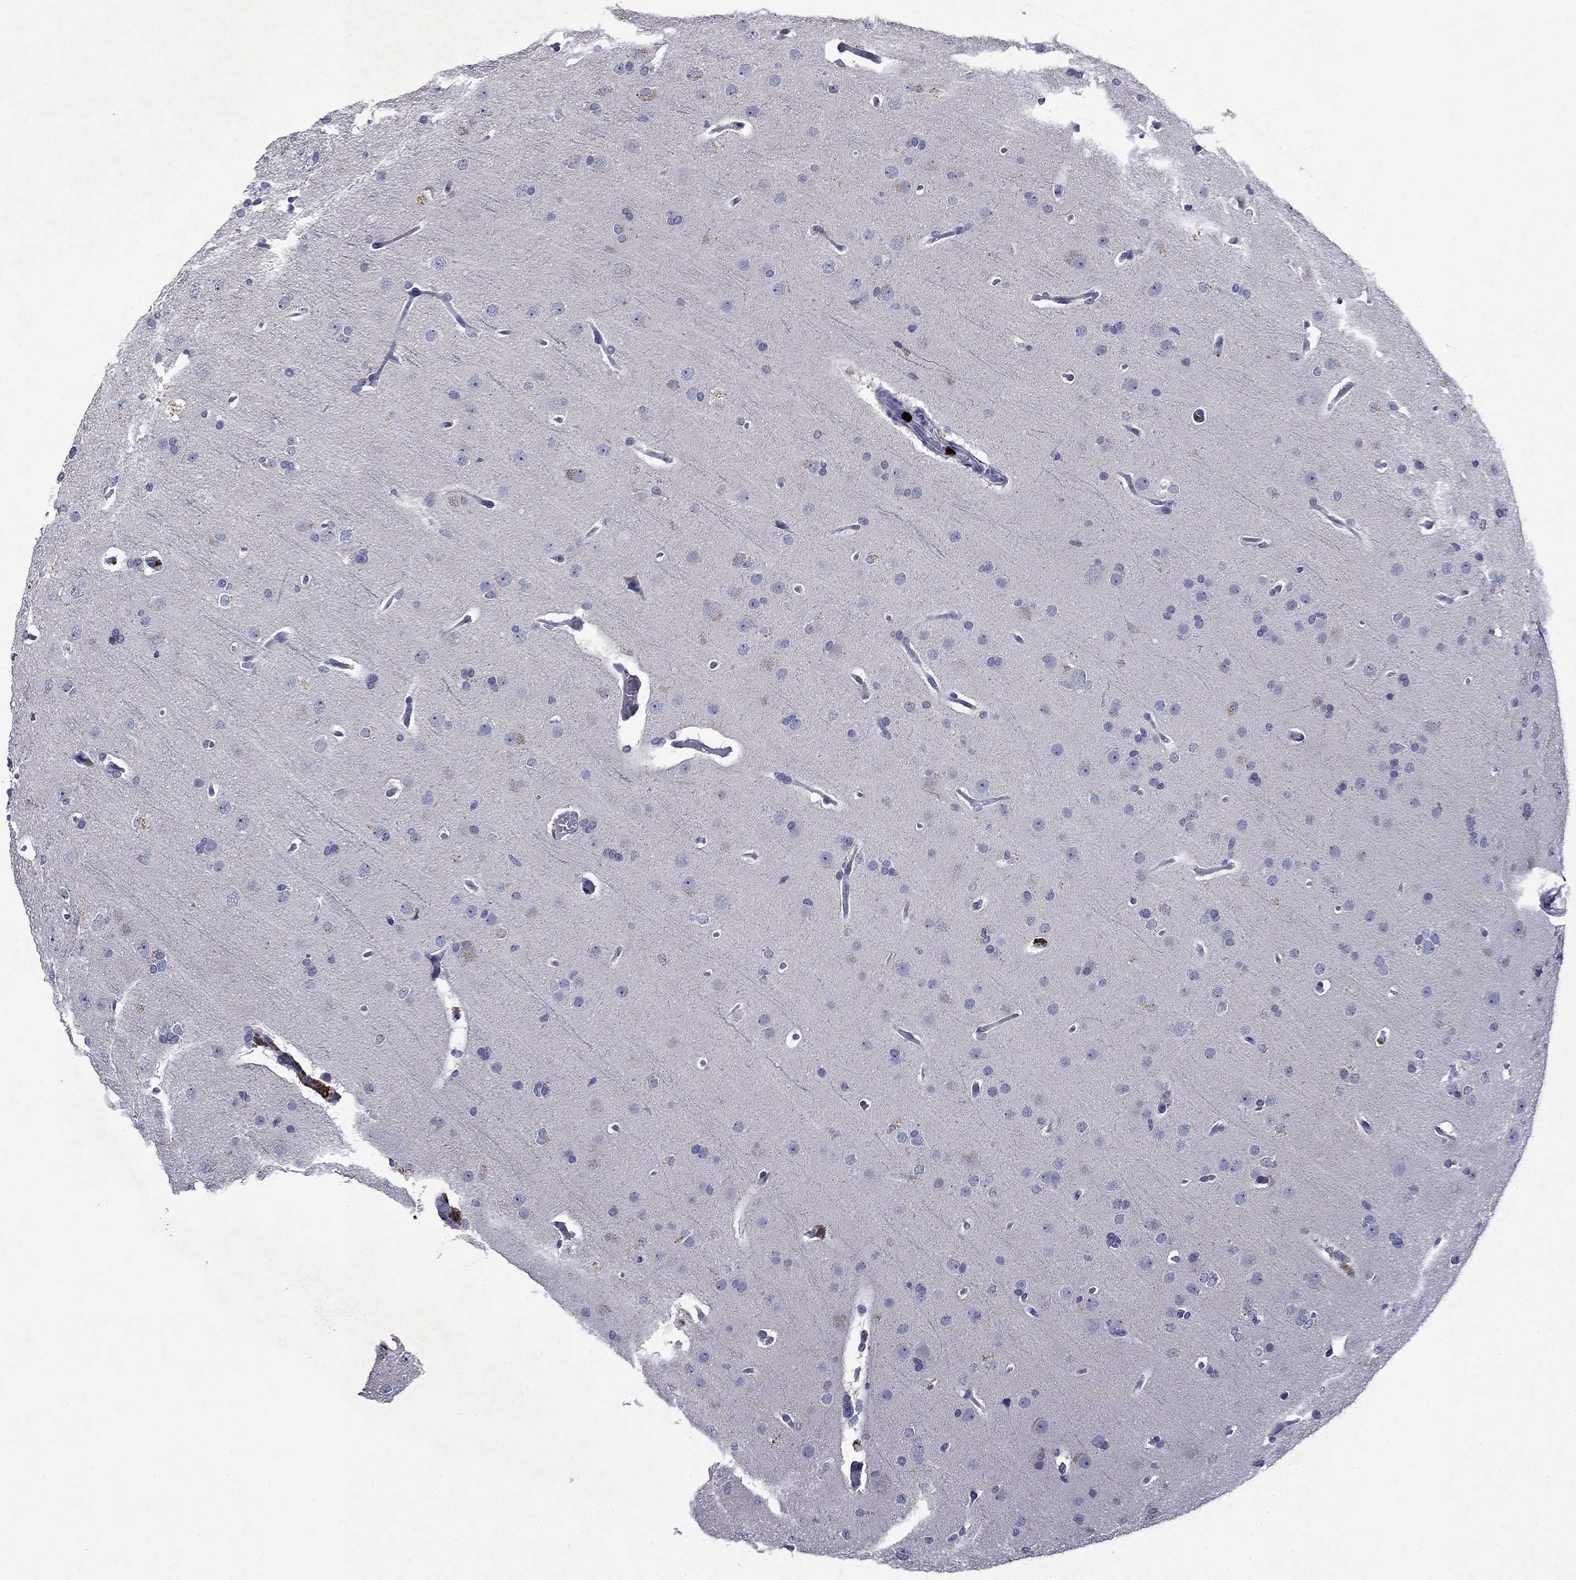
{"staining": {"intensity": "negative", "quantity": "none", "location": "none"}, "tissue": "glioma", "cell_type": "Tumor cells", "image_type": "cancer", "snomed": [{"axis": "morphology", "description": "Glioma, malignant, Low grade"}, {"axis": "topography", "description": "Brain"}], "caption": "Malignant glioma (low-grade) was stained to show a protein in brown. There is no significant expression in tumor cells. (DAB IHC with hematoxylin counter stain).", "gene": "IRF5", "patient": {"sex": "male", "age": 41}}